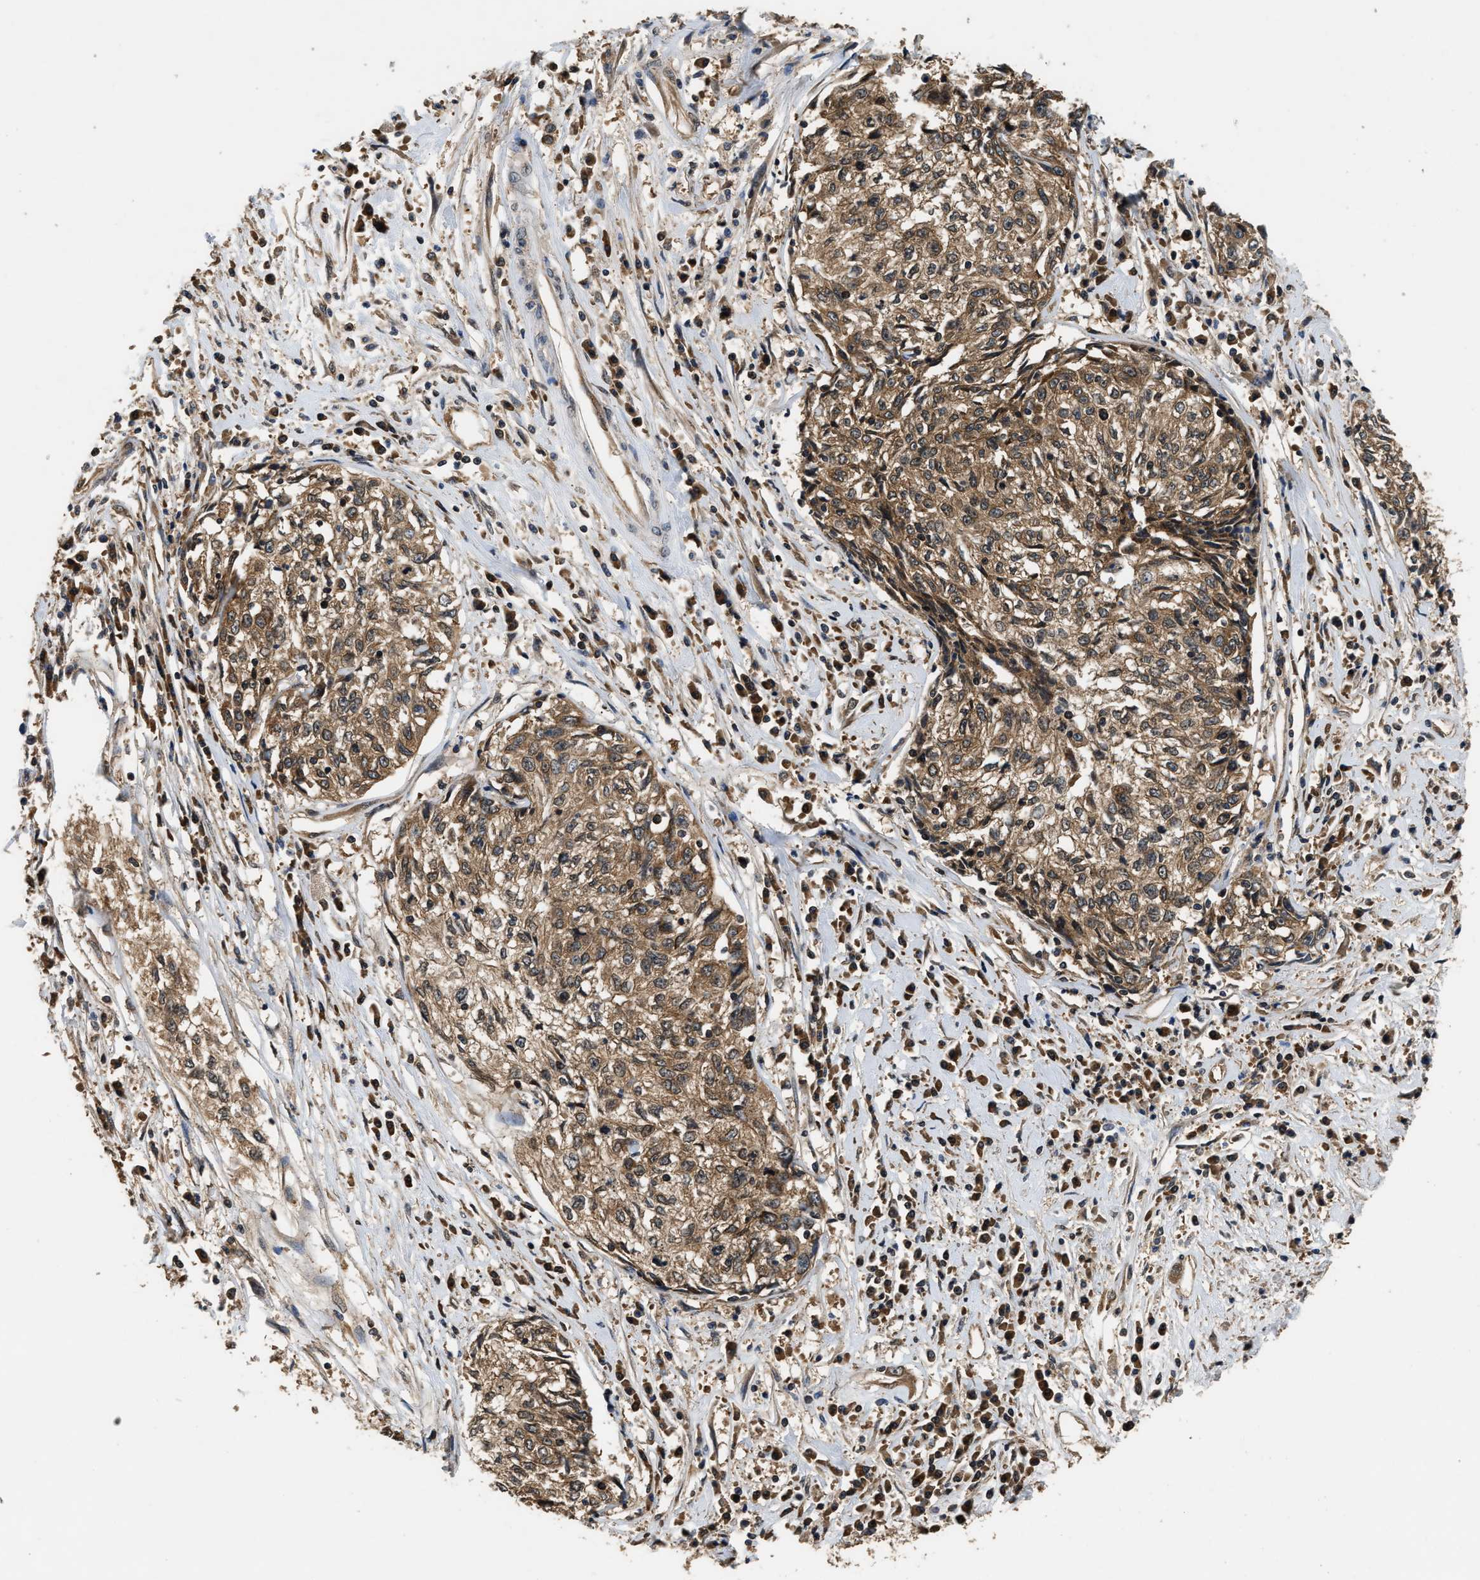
{"staining": {"intensity": "moderate", "quantity": ">75%", "location": "cytoplasmic/membranous"}, "tissue": "cervical cancer", "cell_type": "Tumor cells", "image_type": "cancer", "snomed": [{"axis": "morphology", "description": "Squamous cell carcinoma, NOS"}, {"axis": "topography", "description": "Cervix"}], "caption": "Cervical cancer was stained to show a protein in brown. There is medium levels of moderate cytoplasmic/membranous expression in approximately >75% of tumor cells.", "gene": "DNAJC2", "patient": {"sex": "female", "age": 57}}